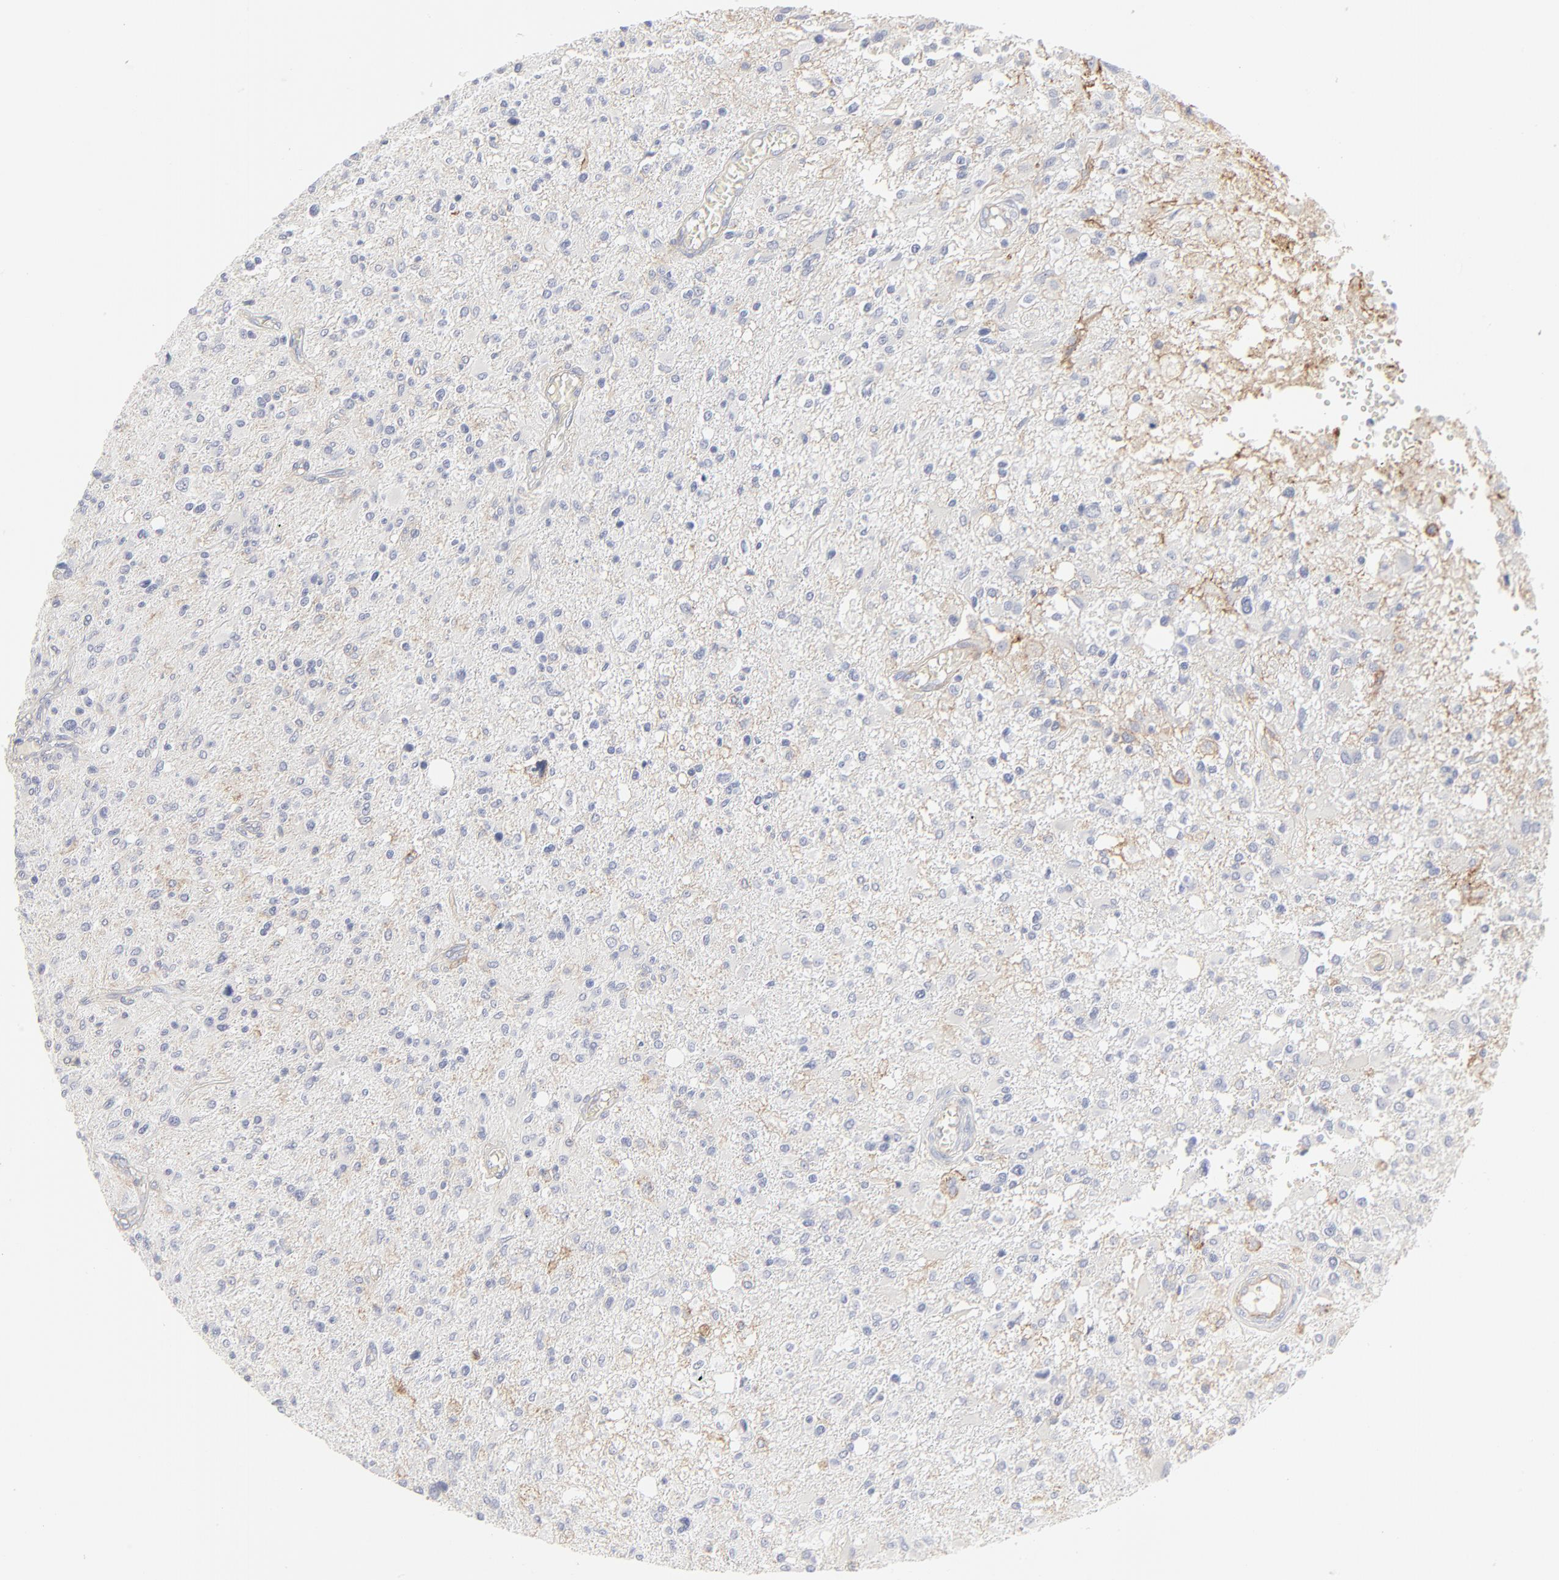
{"staining": {"intensity": "negative", "quantity": "none", "location": "none"}, "tissue": "glioma", "cell_type": "Tumor cells", "image_type": "cancer", "snomed": [{"axis": "morphology", "description": "Glioma, malignant, High grade"}, {"axis": "topography", "description": "Cerebral cortex"}], "caption": "An immunohistochemistry image of glioma is shown. There is no staining in tumor cells of glioma.", "gene": "ITGA5", "patient": {"sex": "male", "age": 76}}